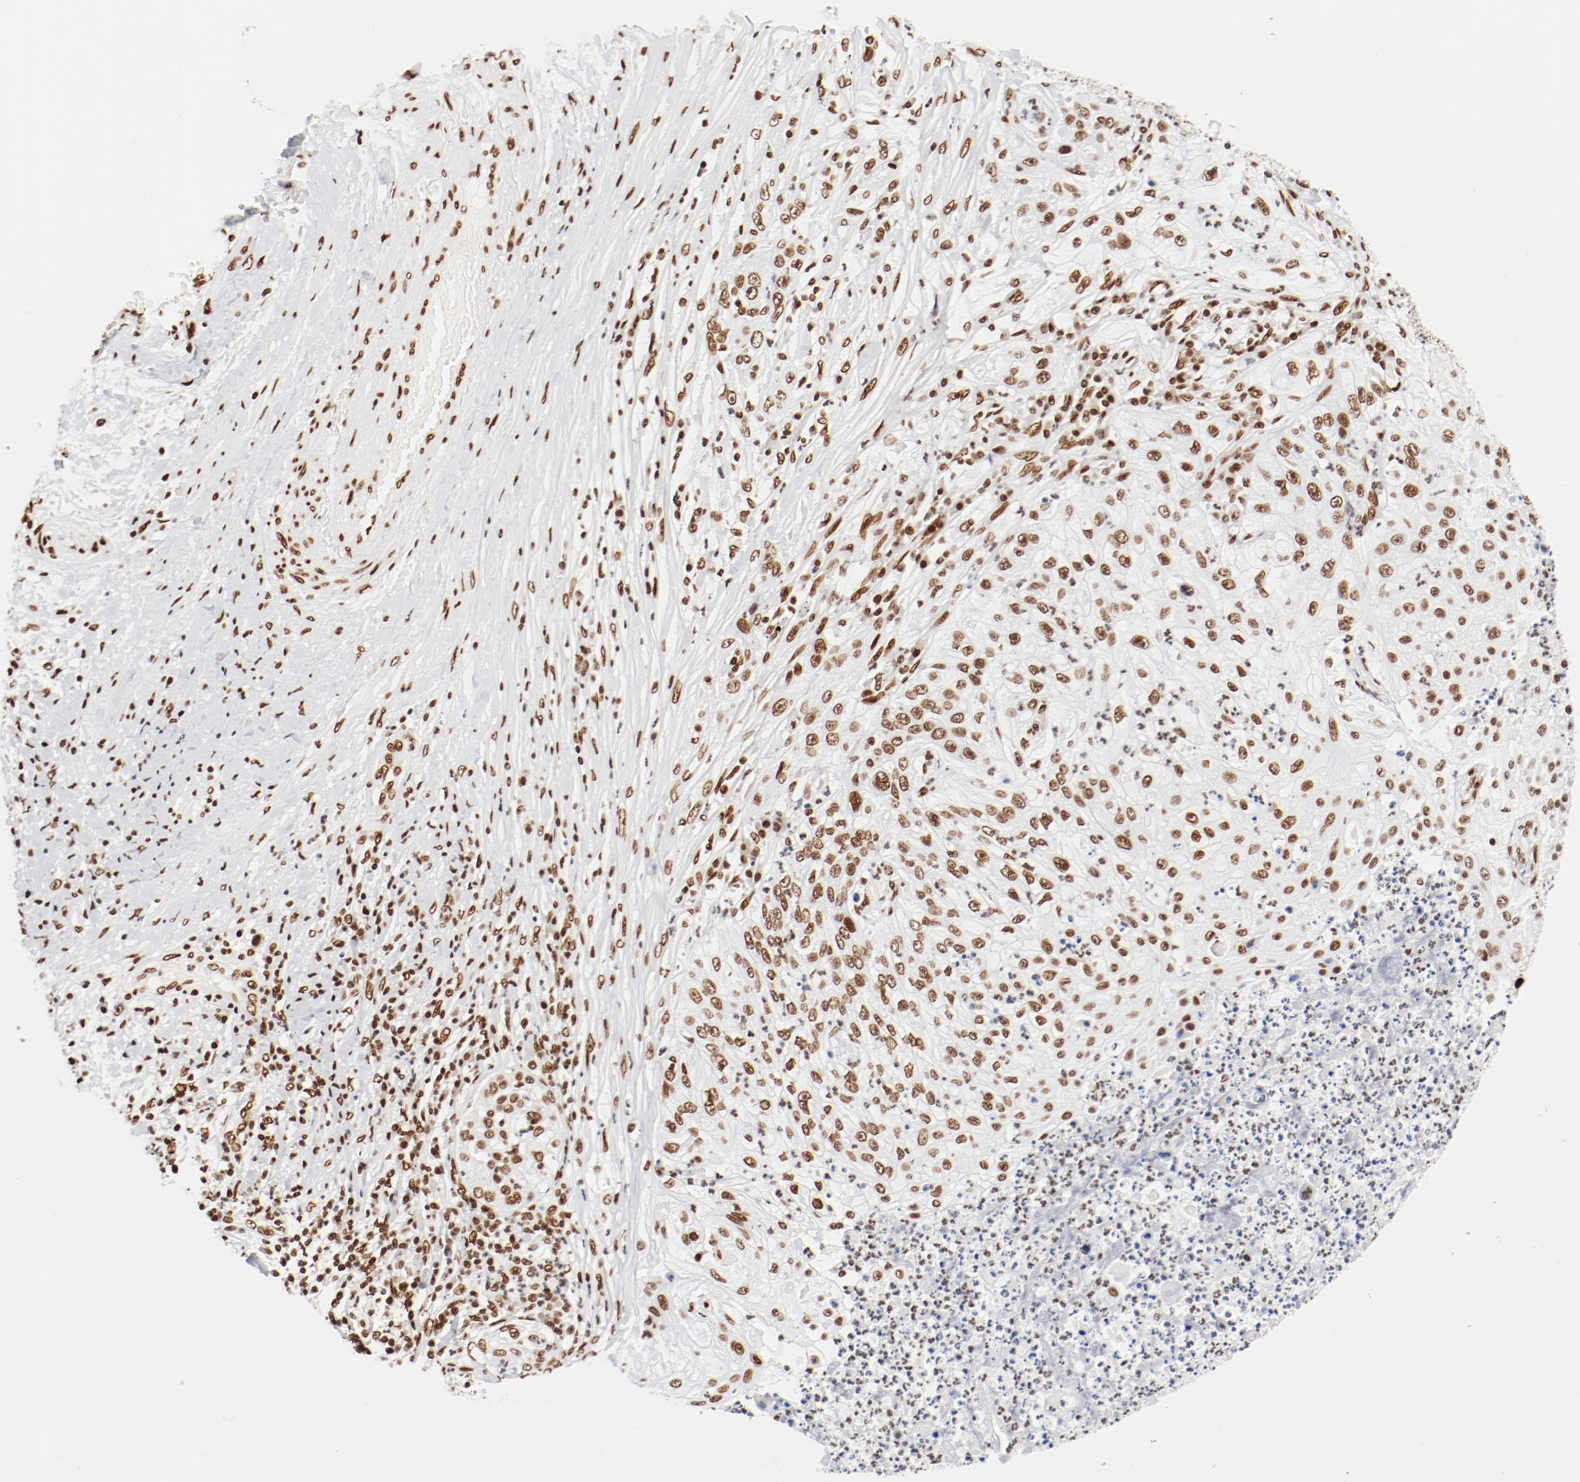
{"staining": {"intensity": "moderate", "quantity": ">75%", "location": "nuclear"}, "tissue": "lung cancer", "cell_type": "Tumor cells", "image_type": "cancer", "snomed": [{"axis": "morphology", "description": "Inflammation, NOS"}, {"axis": "morphology", "description": "Squamous cell carcinoma, NOS"}, {"axis": "topography", "description": "Lymph node"}, {"axis": "topography", "description": "Soft tissue"}, {"axis": "topography", "description": "Lung"}], "caption": "Human lung squamous cell carcinoma stained for a protein (brown) demonstrates moderate nuclear positive expression in approximately >75% of tumor cells.", "gene": "CTBP1", "patient": {"sex": "male", "age": 66}}